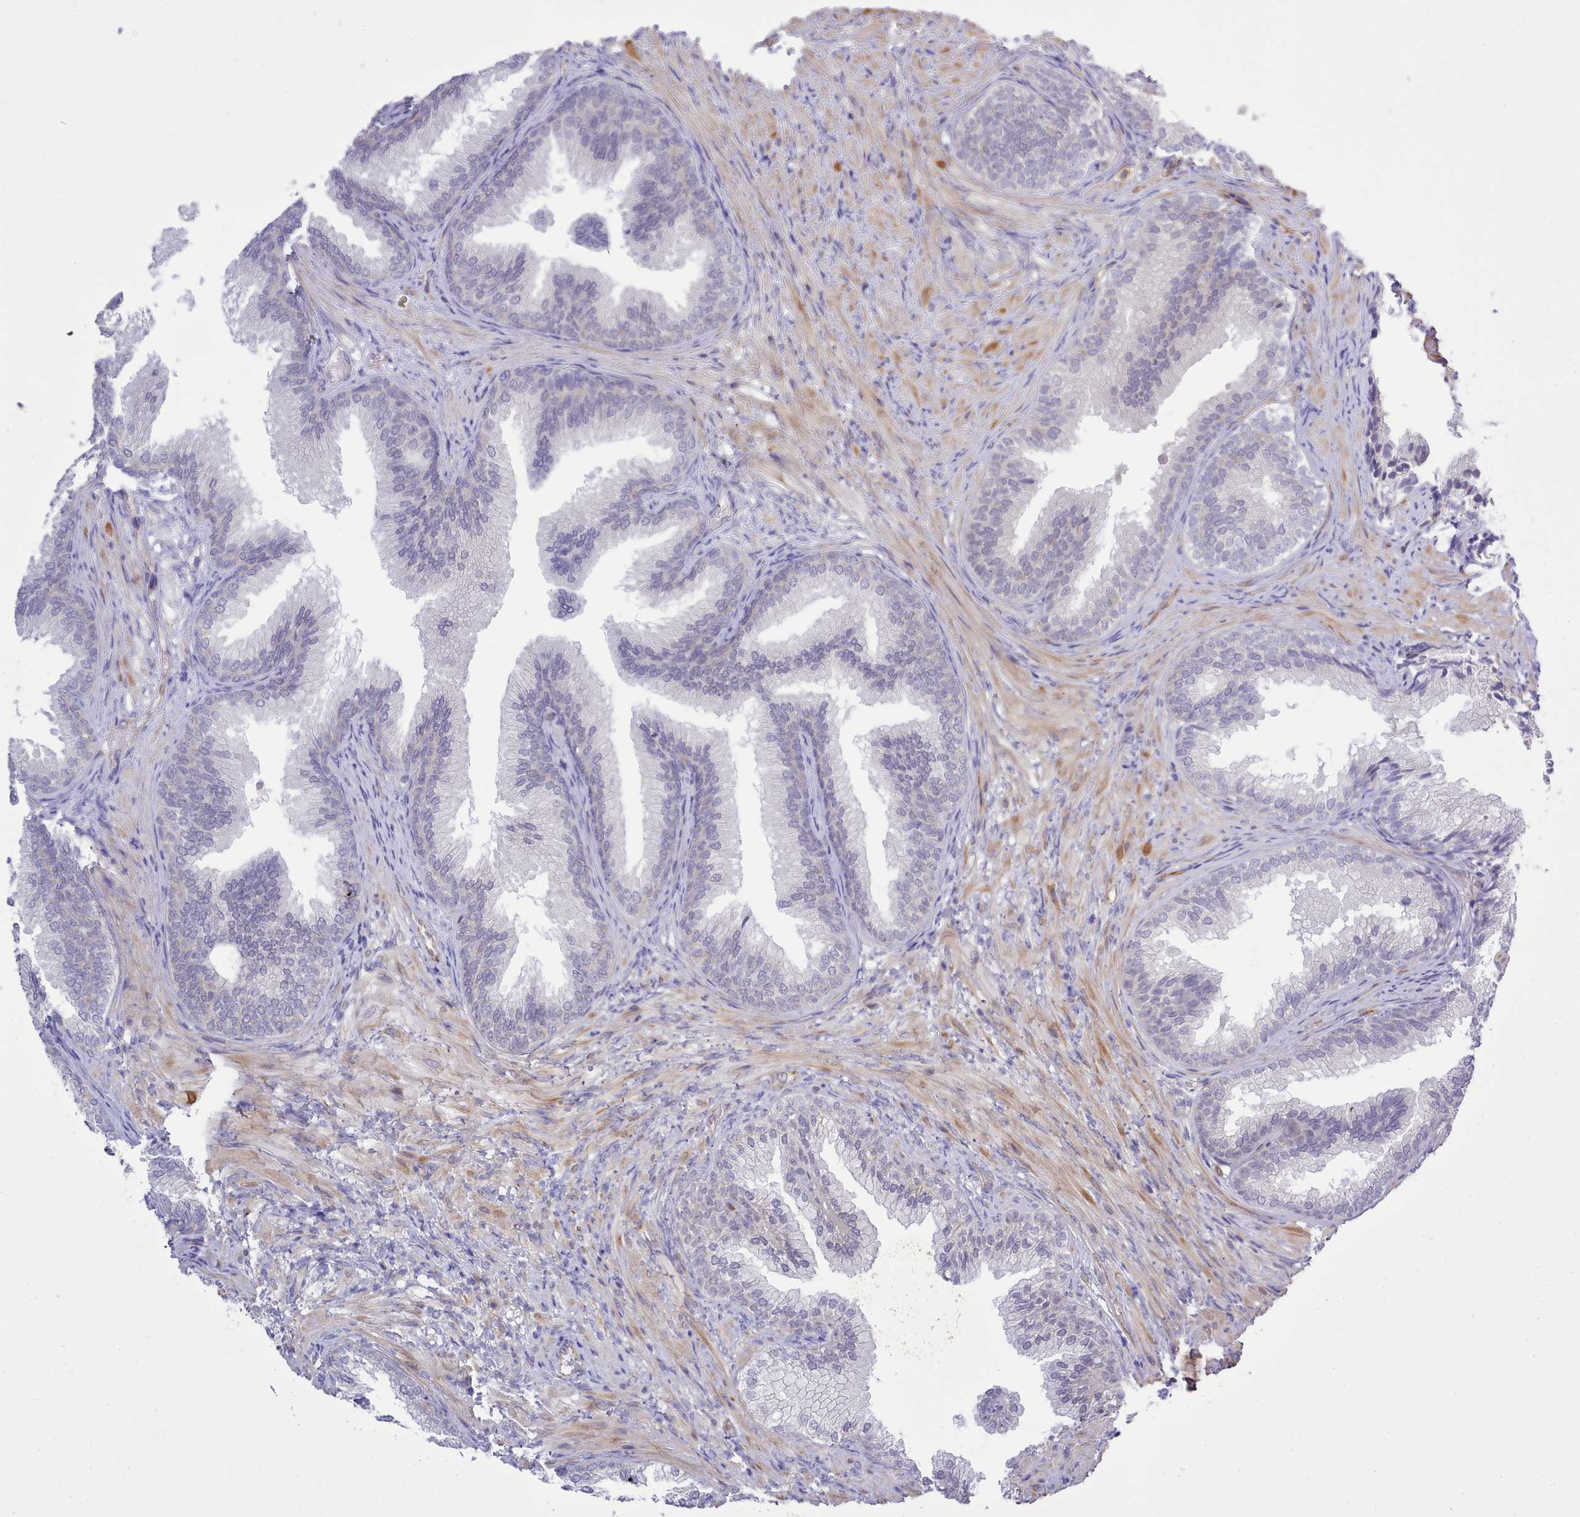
{"staining": {"intensity": "moderate", "quantity": "<25%", "location": "cytoplasmic/membranous"}, "tissue": "prostate", "cell_type": "Glandular cells", "image_type": "normal", "snomed": [{"axis": "morphology", "description": "Normal tissue, NOS"}, {"axis": "topography", "description": "Prostate"}], "caption": "DAB (3,3'-diaminobenzidine) immunohistochemical staining of benign human prostate reveals moderate cytoplasmic/membranous protein staining in about <25% of glandular cells. (DAB (3,3'-diaminobenzidine) IHC, brown staining for protein, blue staining for nuclei).", "gene": "ZC3H13", "patient": {"sex": "male", "age": 76}}